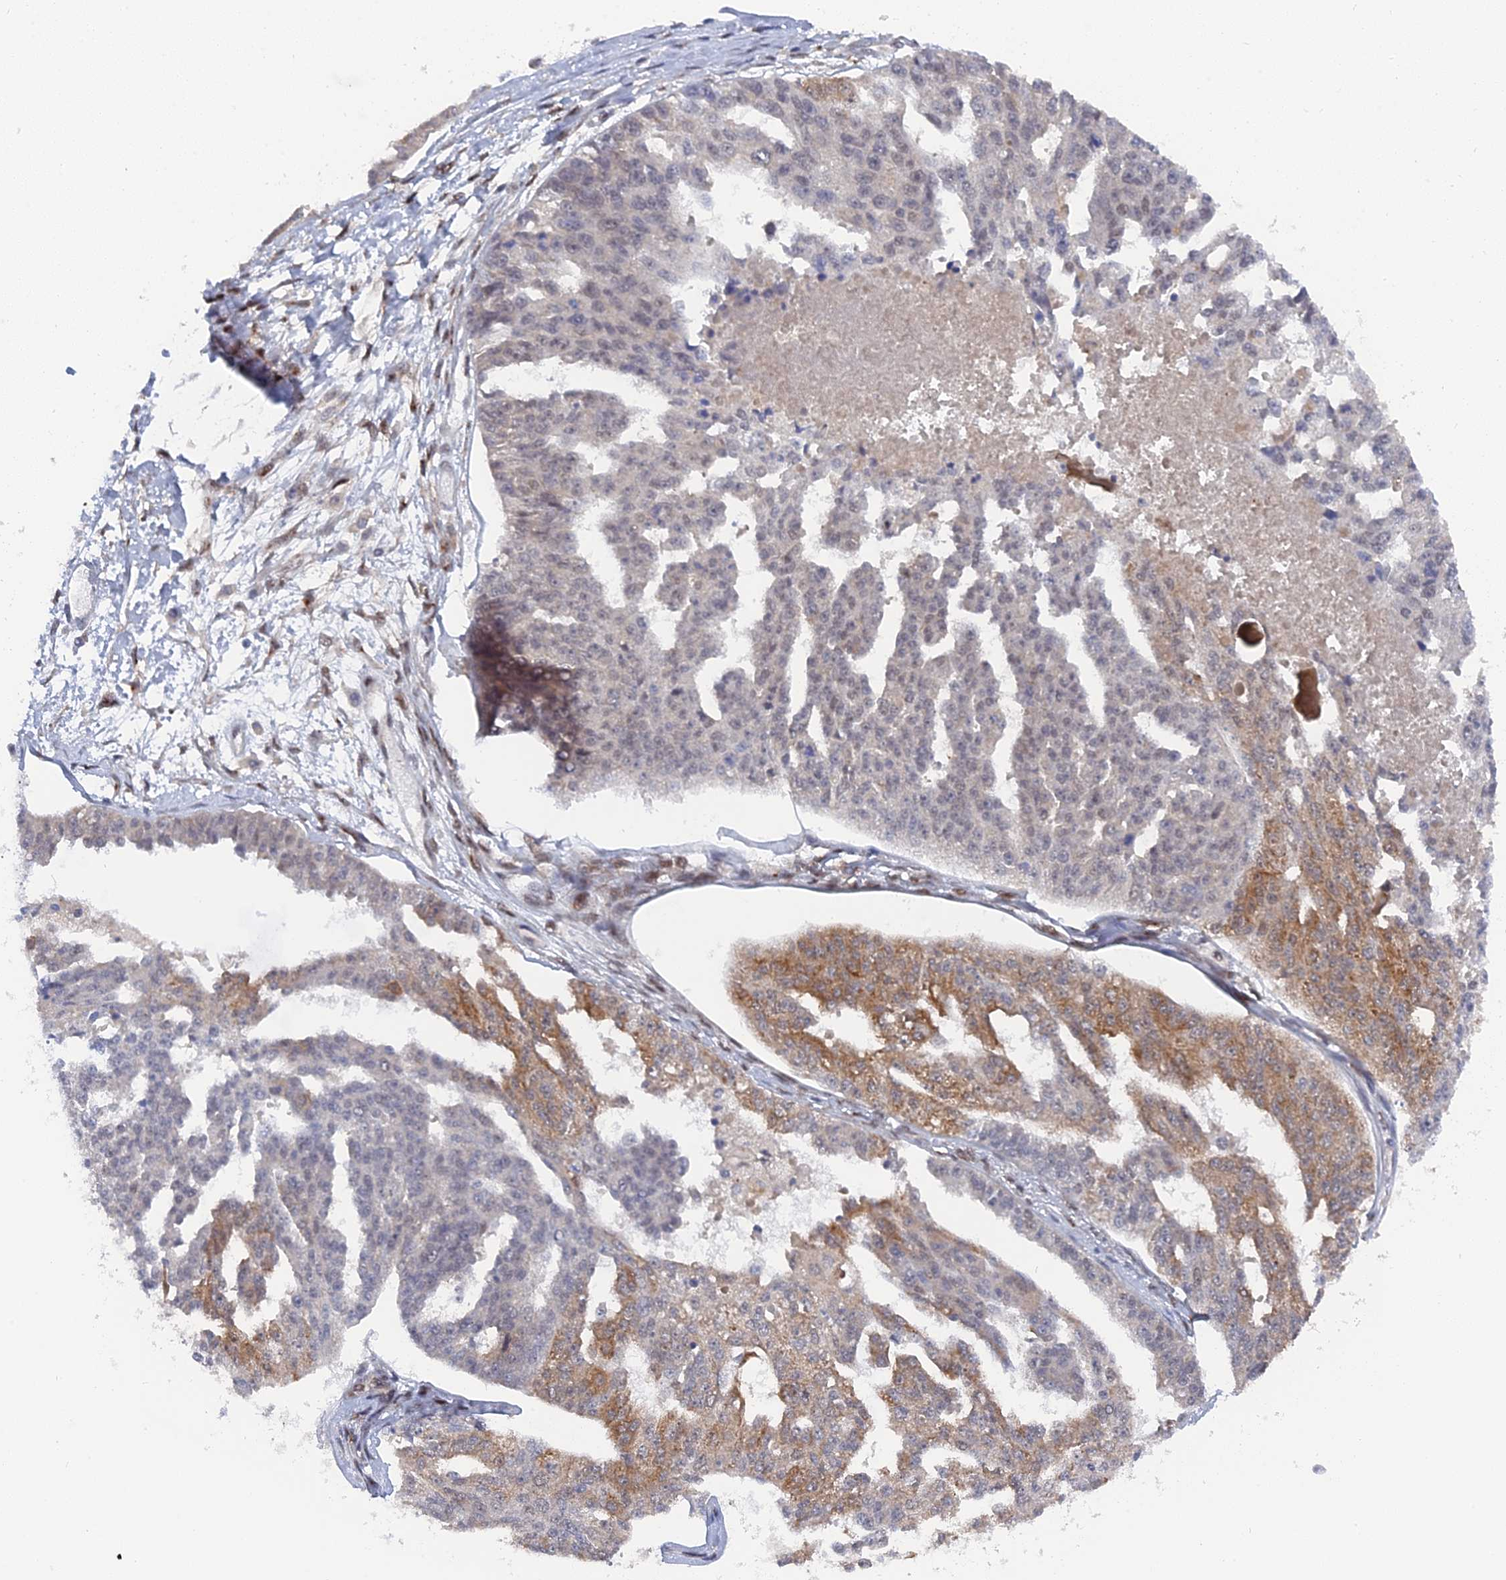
{"staining": {"intensity": "moderate", "quantity": "25%-75%", "location": "cytoplasmic/membranous"}, "tissue": "ovarian cancer", "cell_type": "Tumor cells", "image_type": "cancer", "snomed": [{"axis": "morphology", "description": "Cystadenocarcinoma, serous, NOS"}, {"axis": "topography", "description": "Ovary"}], "caption": "IHC micrograph of human ovarian cancer stained for a protein (brown), which reveals medium levels of moderate cytoplasmic/membranous expression in approximately 25%-75% of tumor cells.", "gene": "CCDC85A", "patient": {"sex": "female", "age": 58}}